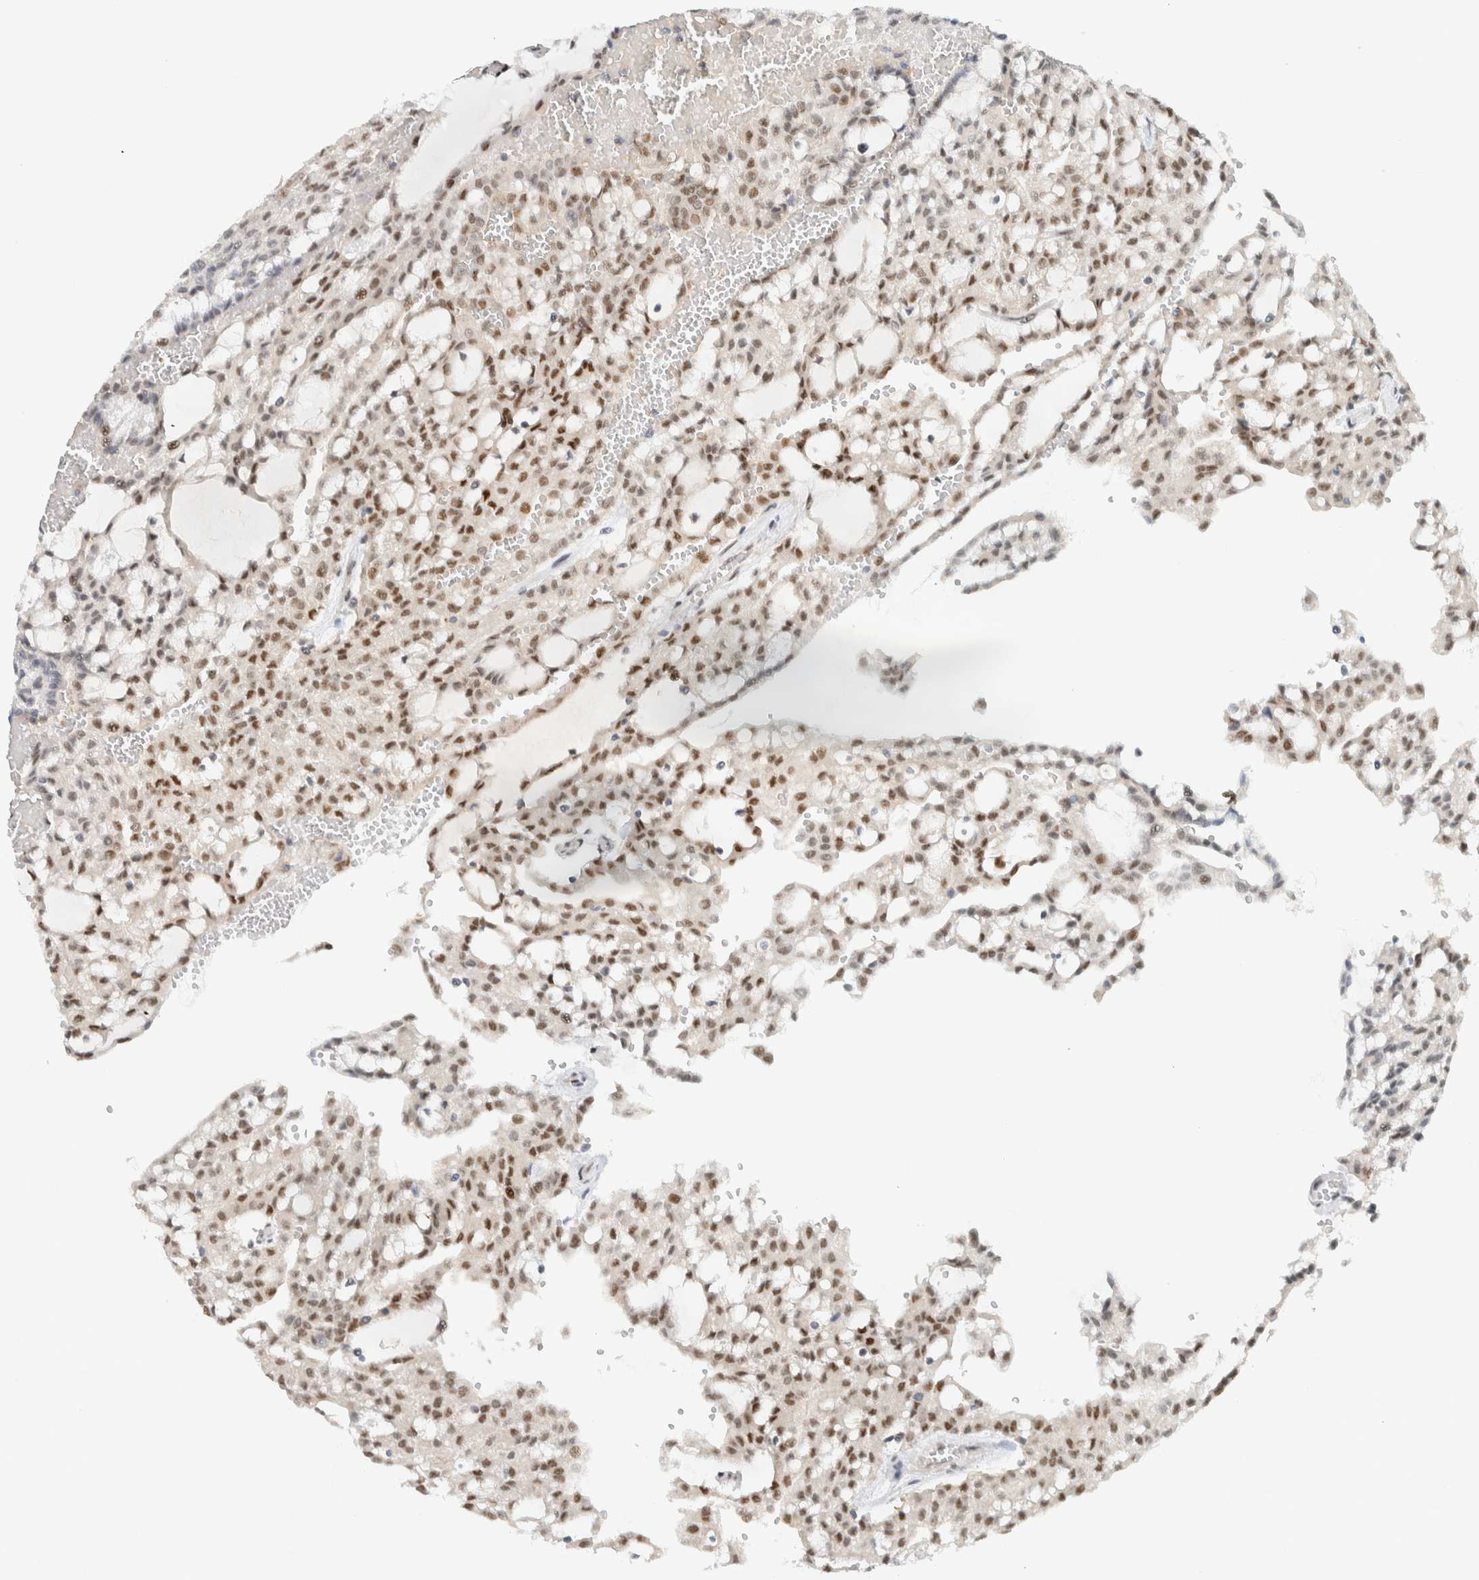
{"staining": {"intensity": "strong", "quantity": ">75%", "location": "nuclear"}, "tissue": "renal cancer", "cell_type": "Tumor cells", "image_type": "cancer", "snomed": [{"axis": "morphology", "description": "Adenocarcinoma, NOS"}, {"axis": "topography", "description": "Kidney"}], "caption": "Immunohistochemistry (IHC) (DAB (3,3'-diaminobenzidine)) staining of human renal cancer (adenocarcinoma) demonstrates strong nuclear protein staining in about >75% of tumor cells.", "gene": "ZNF683", "patient": {"sex": "male", "age": 63}}